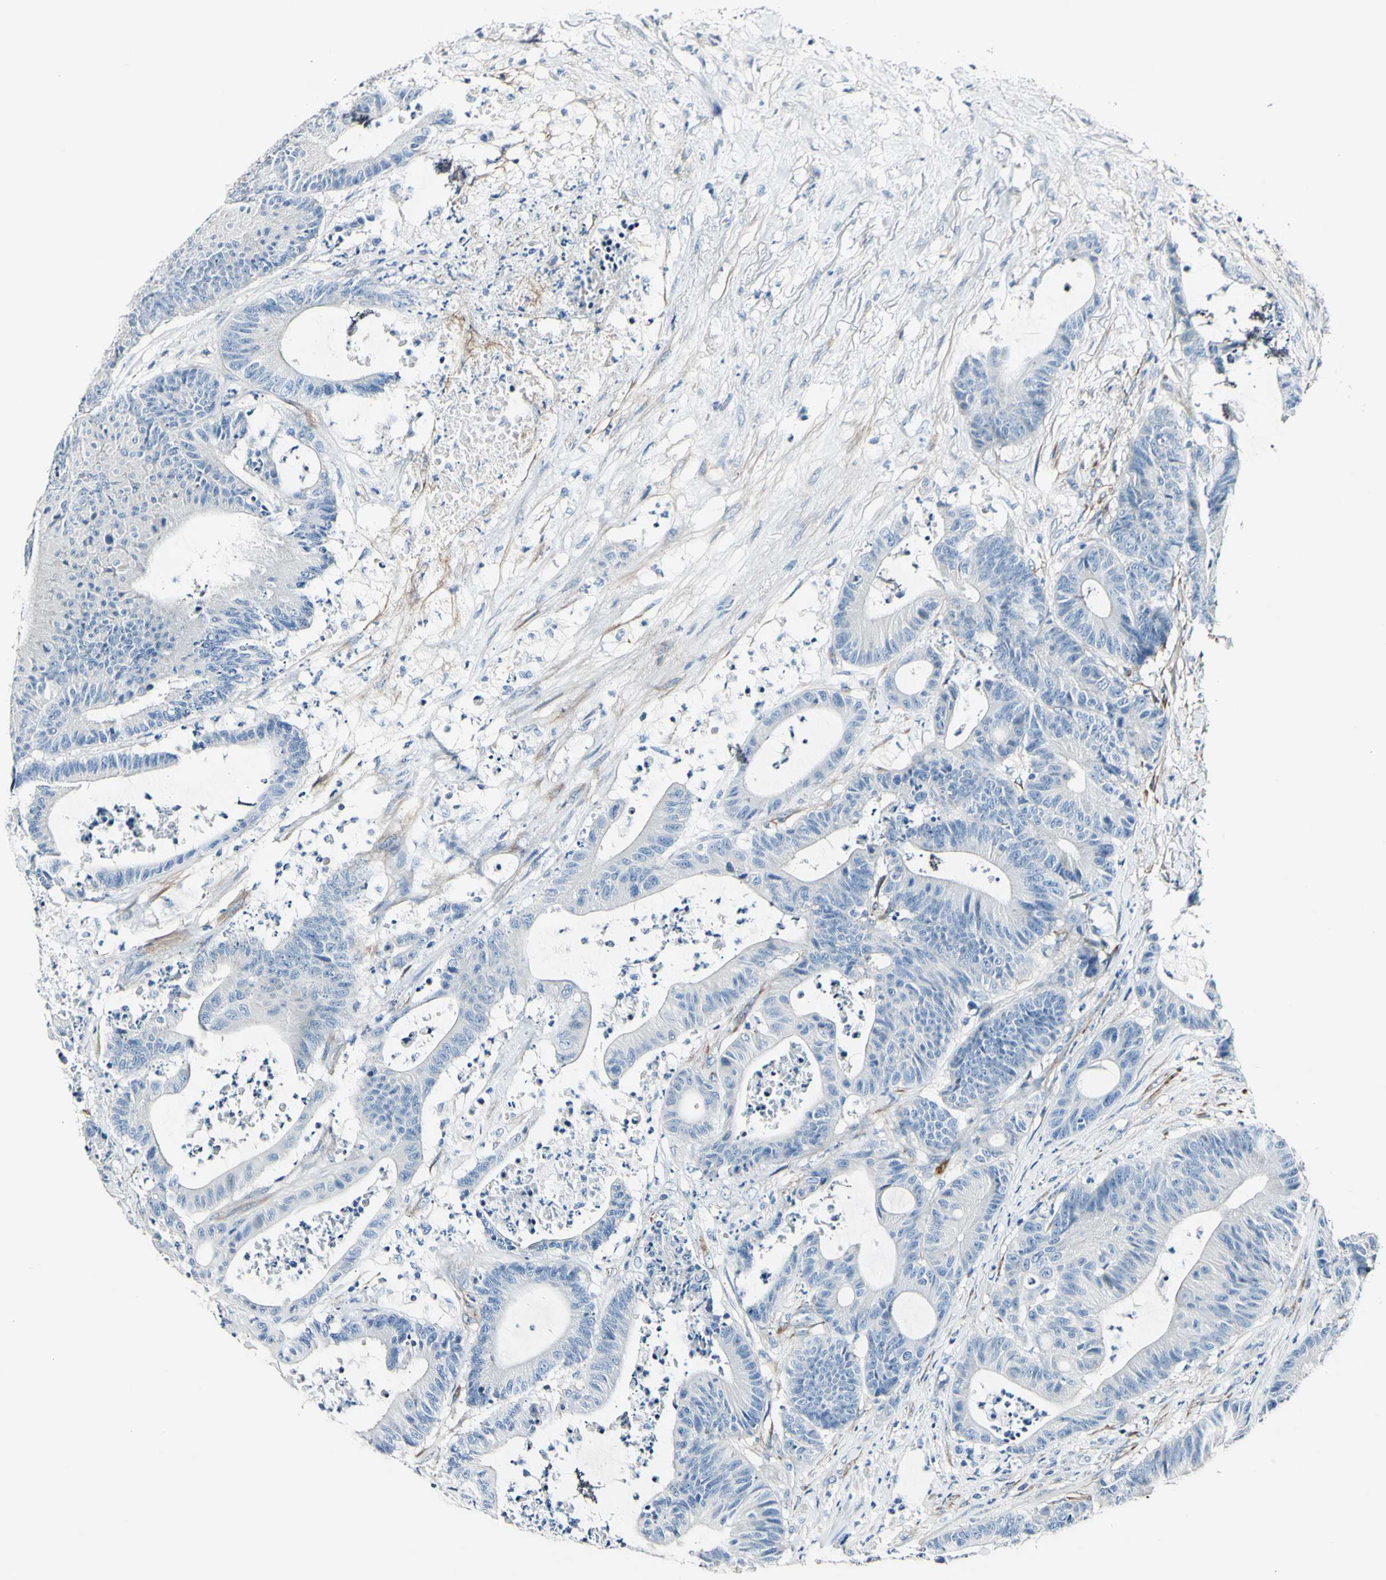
{"staining": {"intensity": "negative", "quantity": "none", "location": "none"}, "tissue": "colorectal cancer", "cell_type": "Tumor cells", "image_type": "cancer", "snomed": [{"axis": "morphology", "description": "Adenocarcinoma, NOS"}, {"axis": "topography", "description": "Colon"}], "caption": "Colorectal adenocarcinoma stained for a protein using immunohistochemistry exhibits no expression tumor cells.", "gene": "COL6A3", "patient": {"sex": "female", "age": 84}}